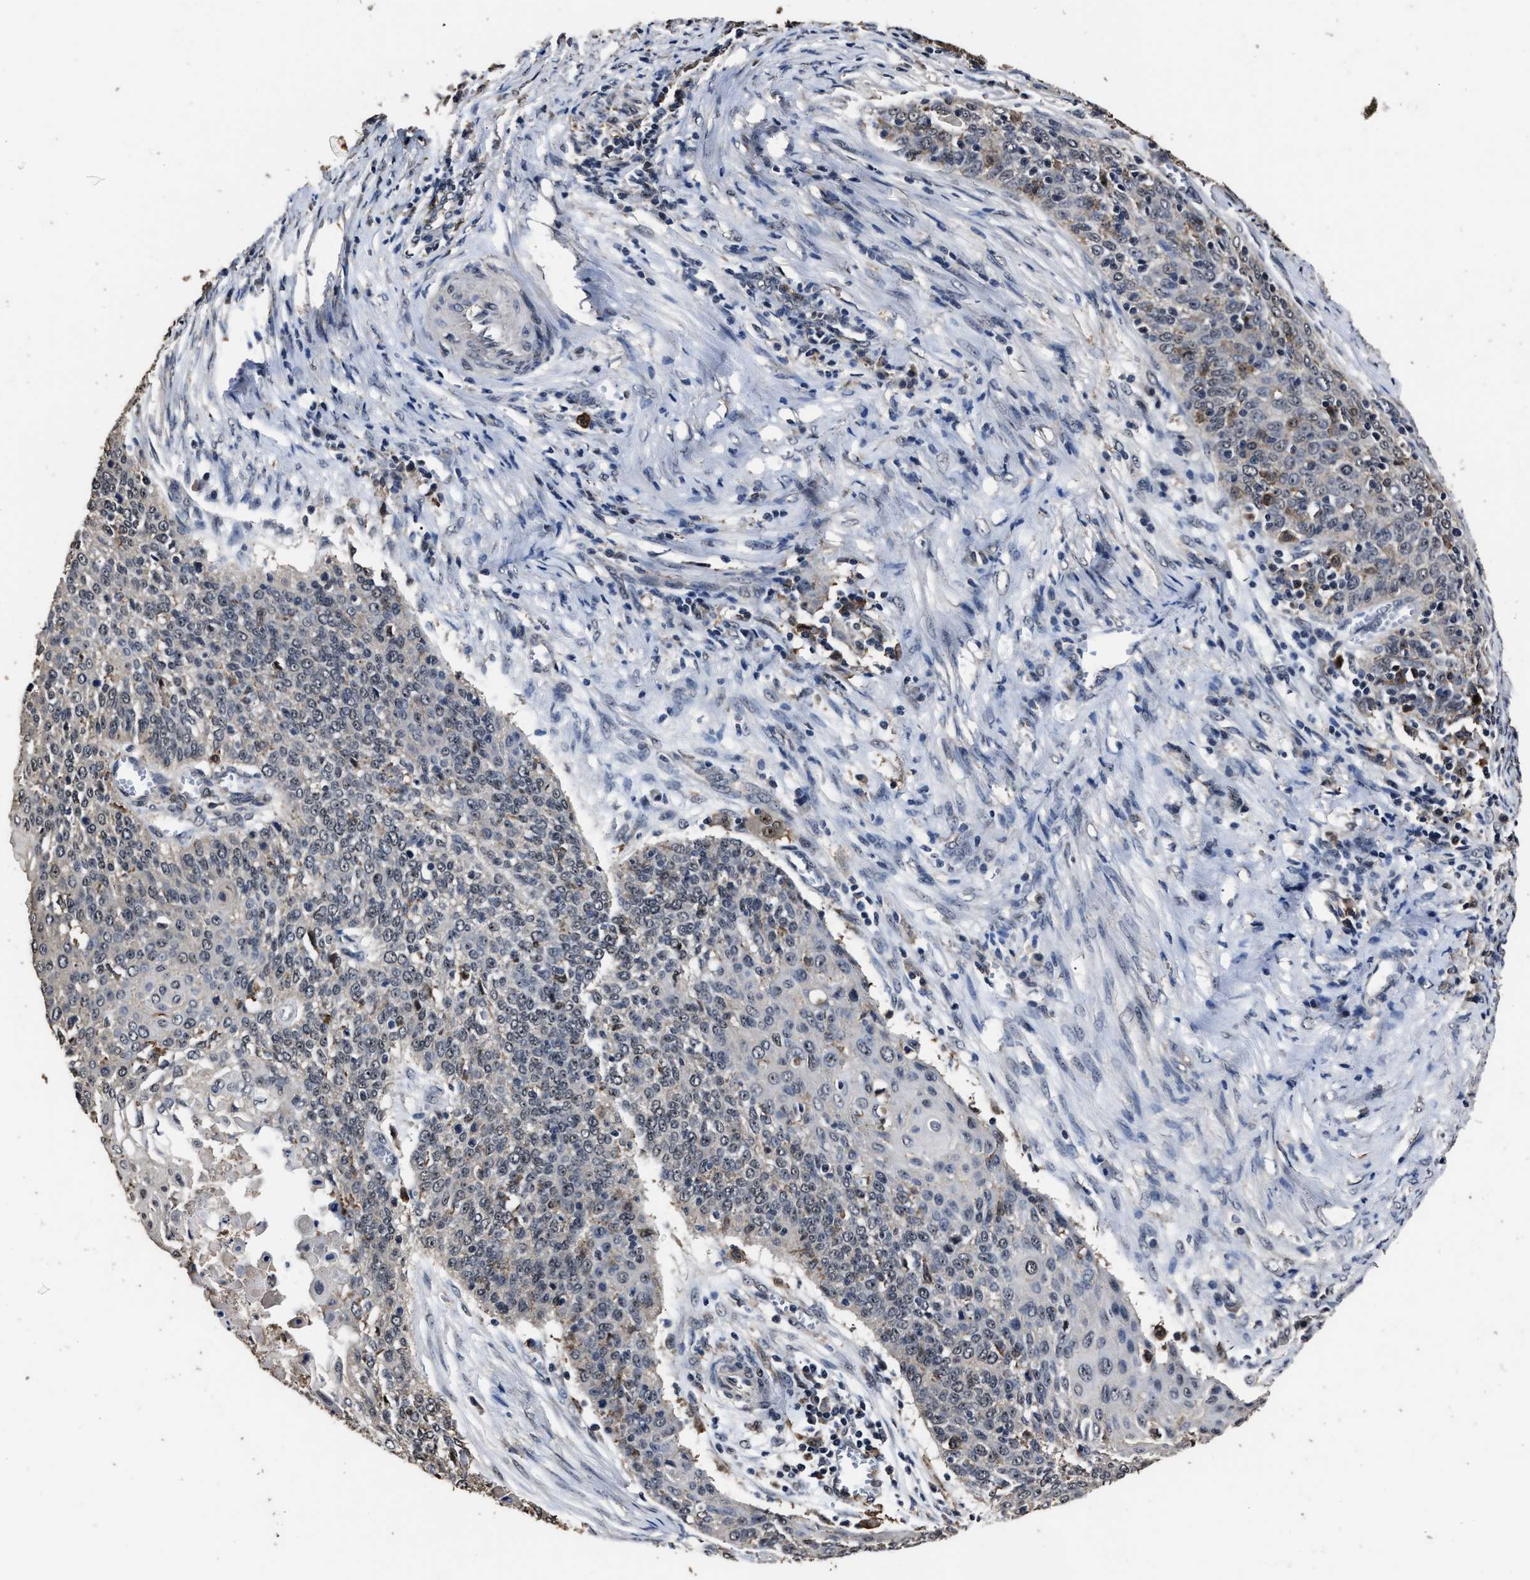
{"staining": {"intensity": "negative", "quantity": "none", "location": "none"}, "tissue": "cervical cancer", "cell_type": "Tumor cells", "image_type": "cancer", "snomed": [{"axis": "morphology", "description": "Squamous cell carcinoma, NOS"}, {"axis": "topography", "description": "Cervix"}], "caption": "An IHC micrograph of squamous cell carcinoma (cervical) is shown. There is no staining in tumor cells of squamous cell carcinoma (cervical). (Brightfield microscopy of DAB IHC at high magnification).", "gene": "RSBN1L", "patient": {"sex": "female", "age": 39}}